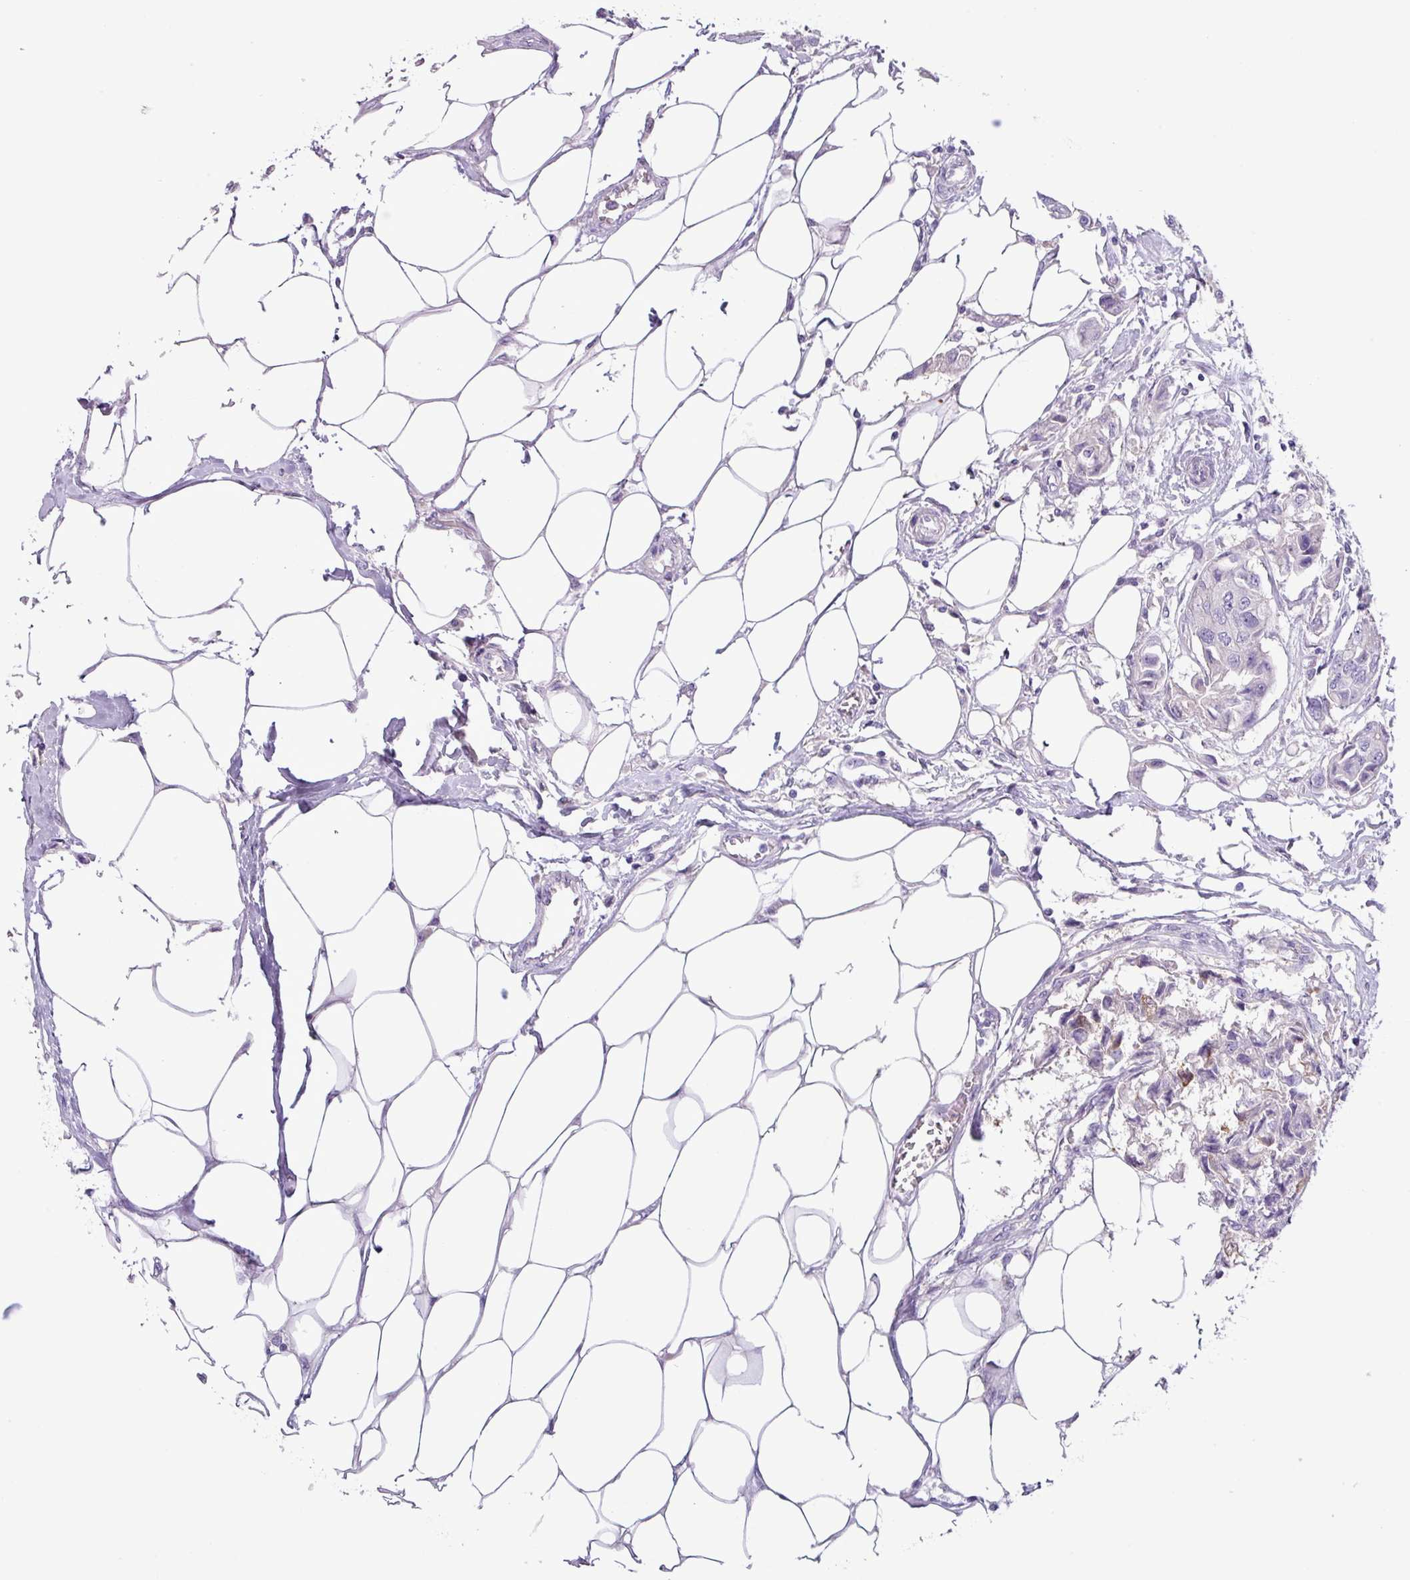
{"staining": {"intensity": "negative", "quantity": "none", "location": "none"}, "tissue": "breast cancer", "cell_type": "Tumor cells", "image_type": "cancer", "snomed": [{"axis": "morphology", "description": "Duct carcinoma"}, {"axis": "topography", "description": "Breast"}, {"axis": "topography", "description": "Lymph node"}], "caption": "Invasive ductal carcinoma (breast) was stained to show a protein in brown. There is no significant expression in tumor cells.", "gene": "CYSTM1", "patient": {"sex": "female", "age": 80}}